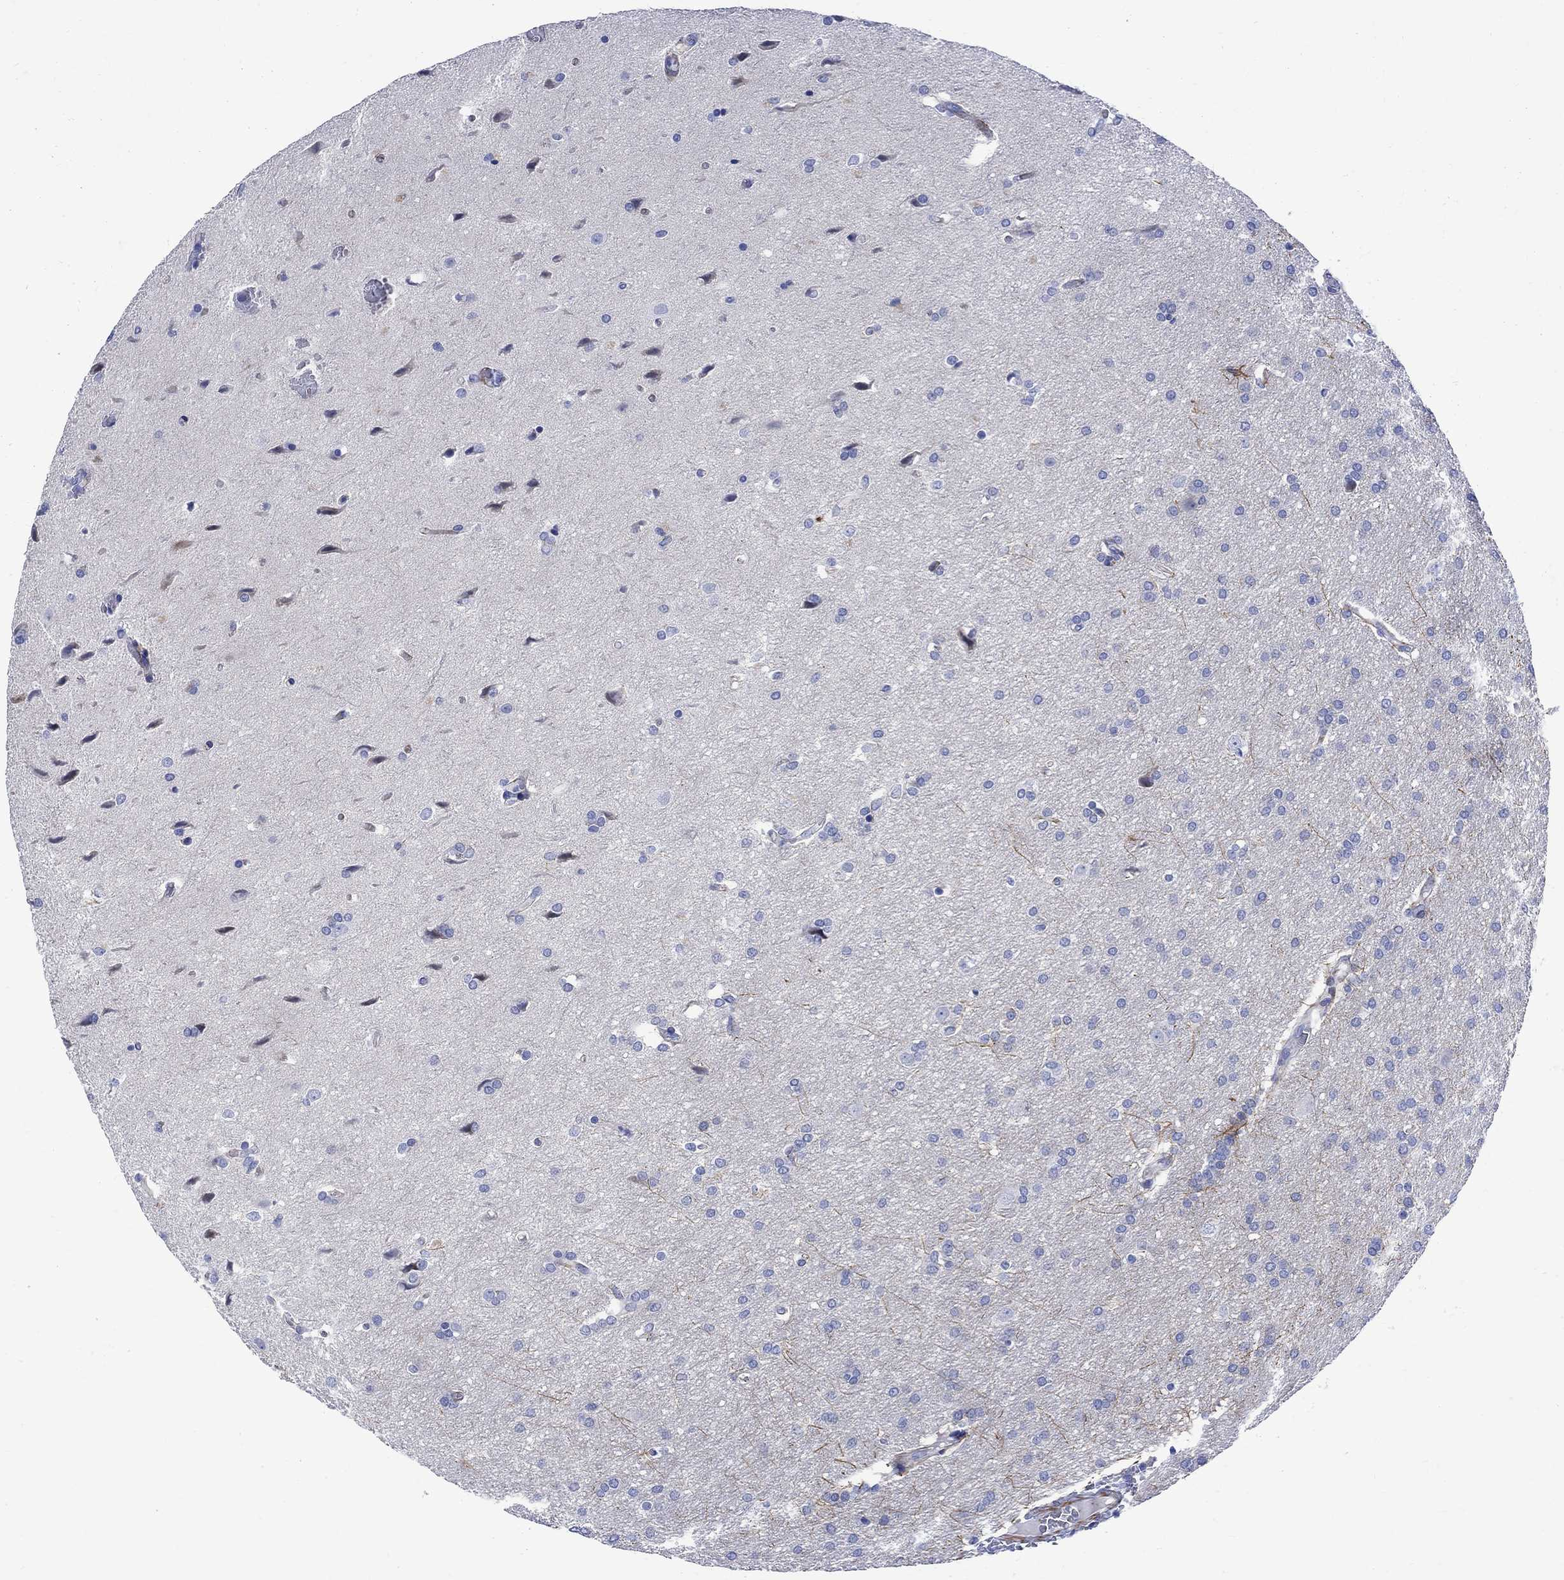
{"staining": {"intensity": "negative", "quantity": "none", "location": "none"}, "tissue": "glioma", "cell_type": "Tumor cells", "image_type": "cancer", "snomed": [{"axis": "morphology", "description": "Glioma, malignant, Low grade"}, {"axis": "topography", "description": "Brain"}], "caption": "DAB (3,3'-diaminobenzidine) immunohistochemical staining of human glioma demonstrates no significant positivity in tumor cells.", "gene": "PARVB", "patient": {"sex": "female", "age": 32}}